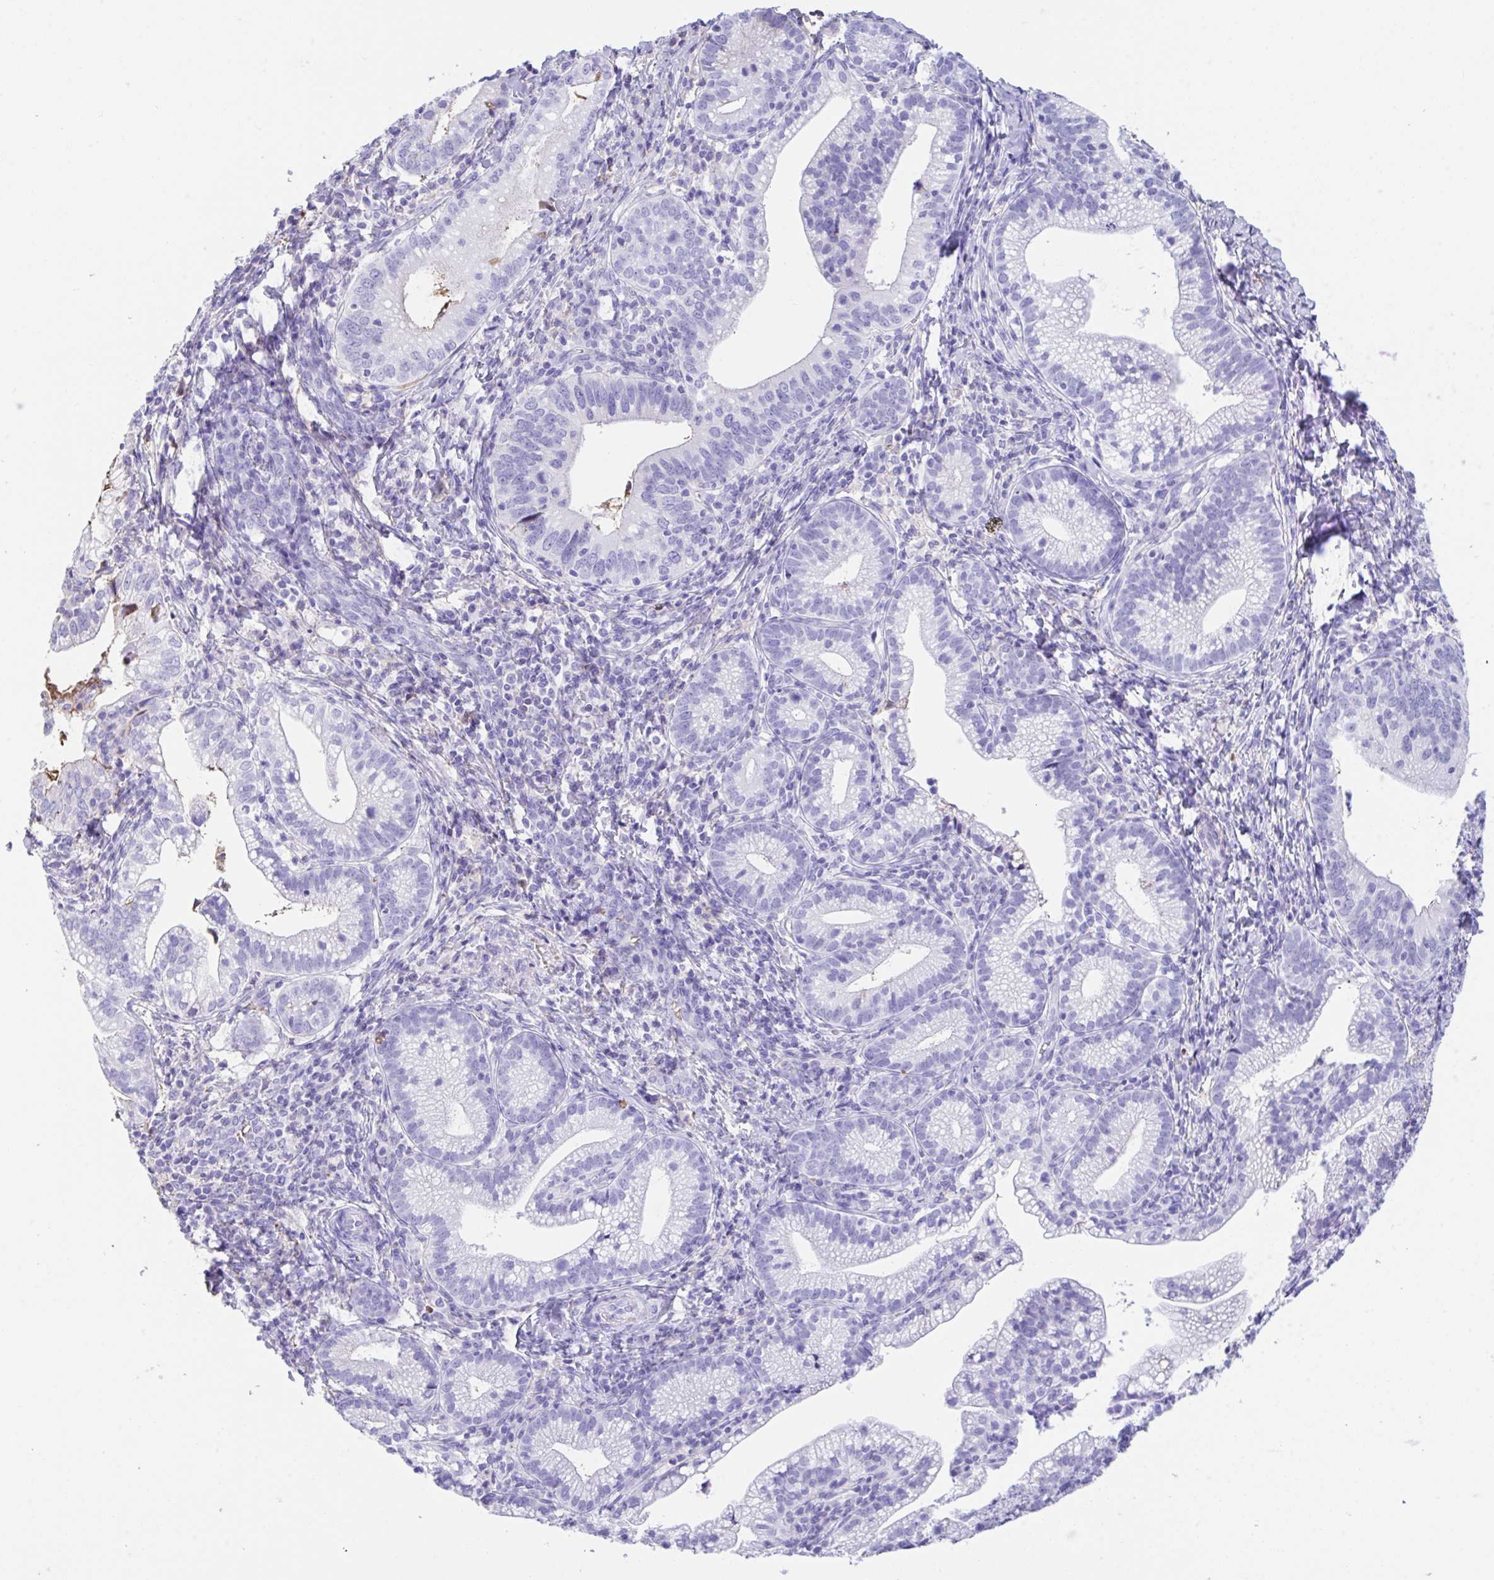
{"staining": {"intensity": "negative", "quantity": "none", "location": "none"}, "tissue": "cervical cancer", "cell_type": "Tumor cells", "image_type": "cancer", "snomed": [{"axis": "morphology", "description": "Normal tissue, NOS"}, {"axis": "morphology", "description": "Adenocarcinoma, NOS"}, {"axis": "topography", "description": "Cervix"}], "caption": "Immunohistochemical staining of human cervical cancer (adenocarcinoma) exhibits no significant positivity in tumor cells.", "gene": "HOXC12", "patient": {"sex": "female", "age": 44}}